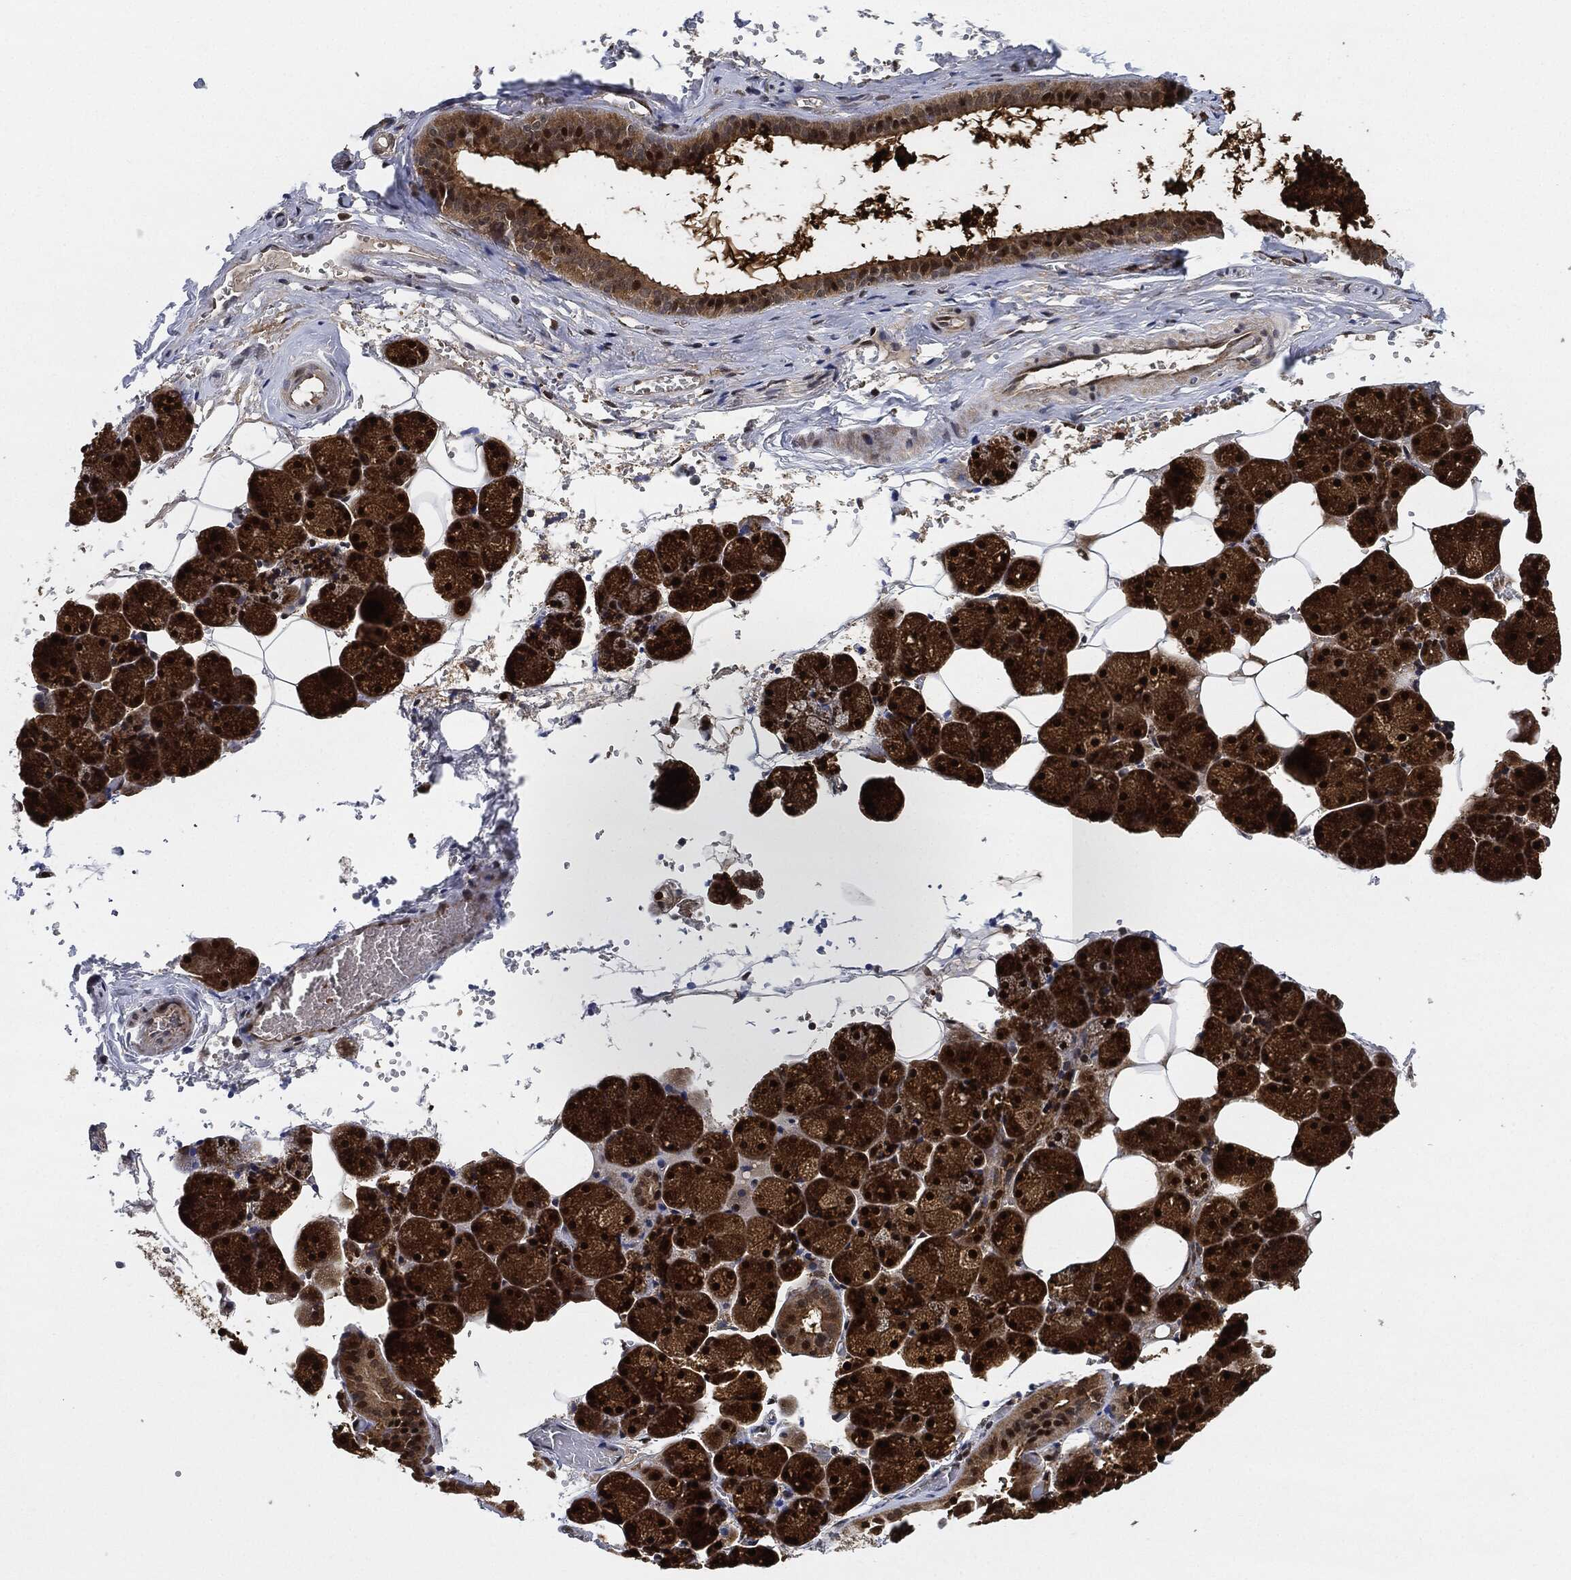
{"staining": {"intensity": "strong", "quantity": ">75%", "location": "cytoplasmic/membranous"}, "tissue": "salivary gland", "cell_type": "Glandular cells", "image_type": "normal", "snomed": [{"axis": "morphology", "description": "Normal tissue, NOS"}, {"axis": "topography", "description": "Salivary gland"}], "caption": "Glandular cells show high levels of strong cytoplasmic/membranous positivity in approximately >75% of cells in normal salivary gland.", "gene": "RNASEL", "patient": {"sex": "male", "age": 38}}